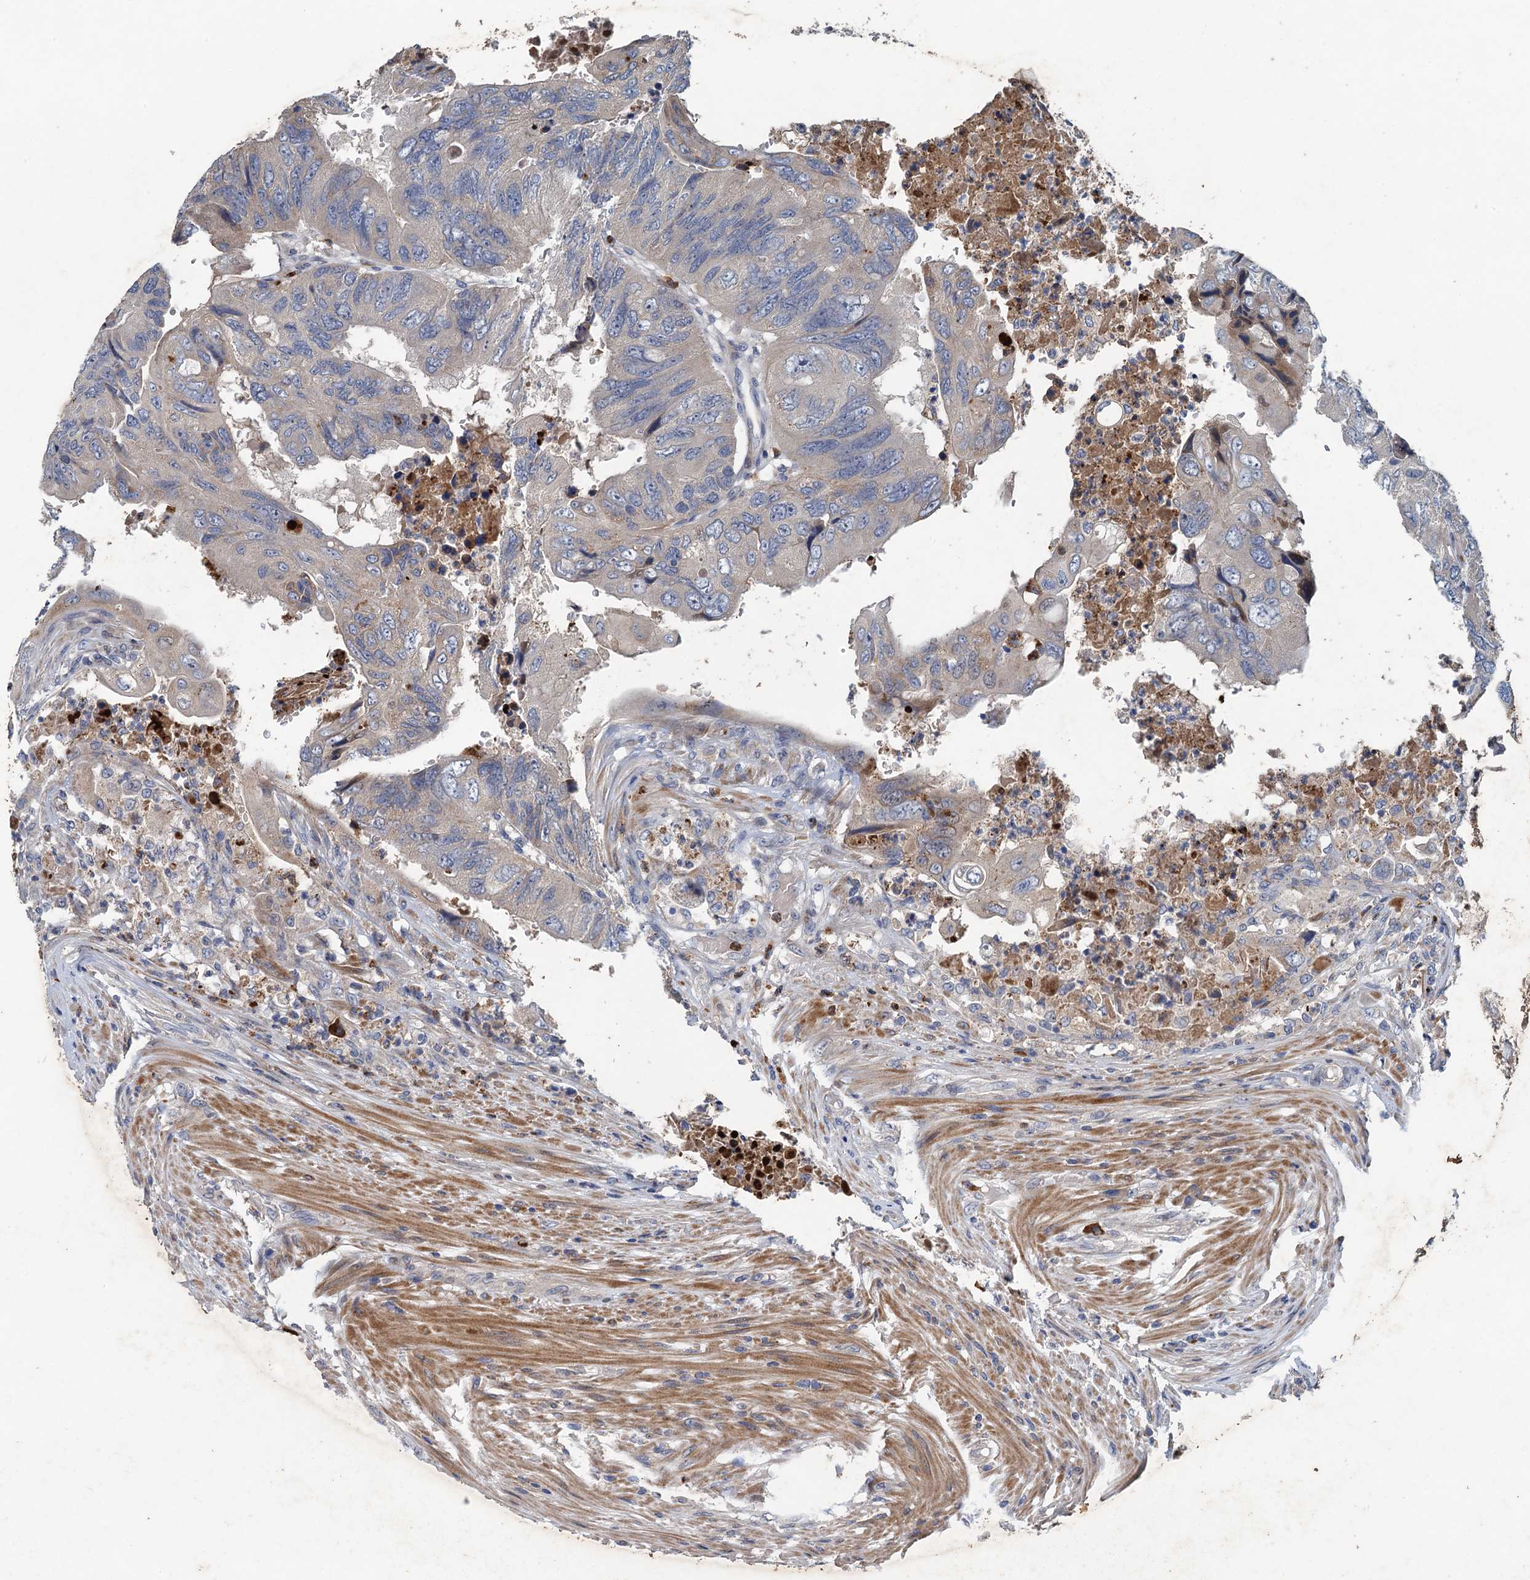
{"staining": {"intensity": "negative", "quantity": "none", "location": "none"}, "tissue": "colorectal cancer", "cell_type": "Tumor cells", "image_type": "cancer", "snomed": [{"axis": "morphology", "description": "Adenocarcinoma, NOS"}, {"axis": "topography", "description": "Rectum"}], "caption": "Colorectal cancer (adenocarcinoma) stained for a protein using immunohistochemistry (IHC) shows no positivity tumor cells.", "gene": "TPCN1", "patient": {"sex": "male", "age": 63}}